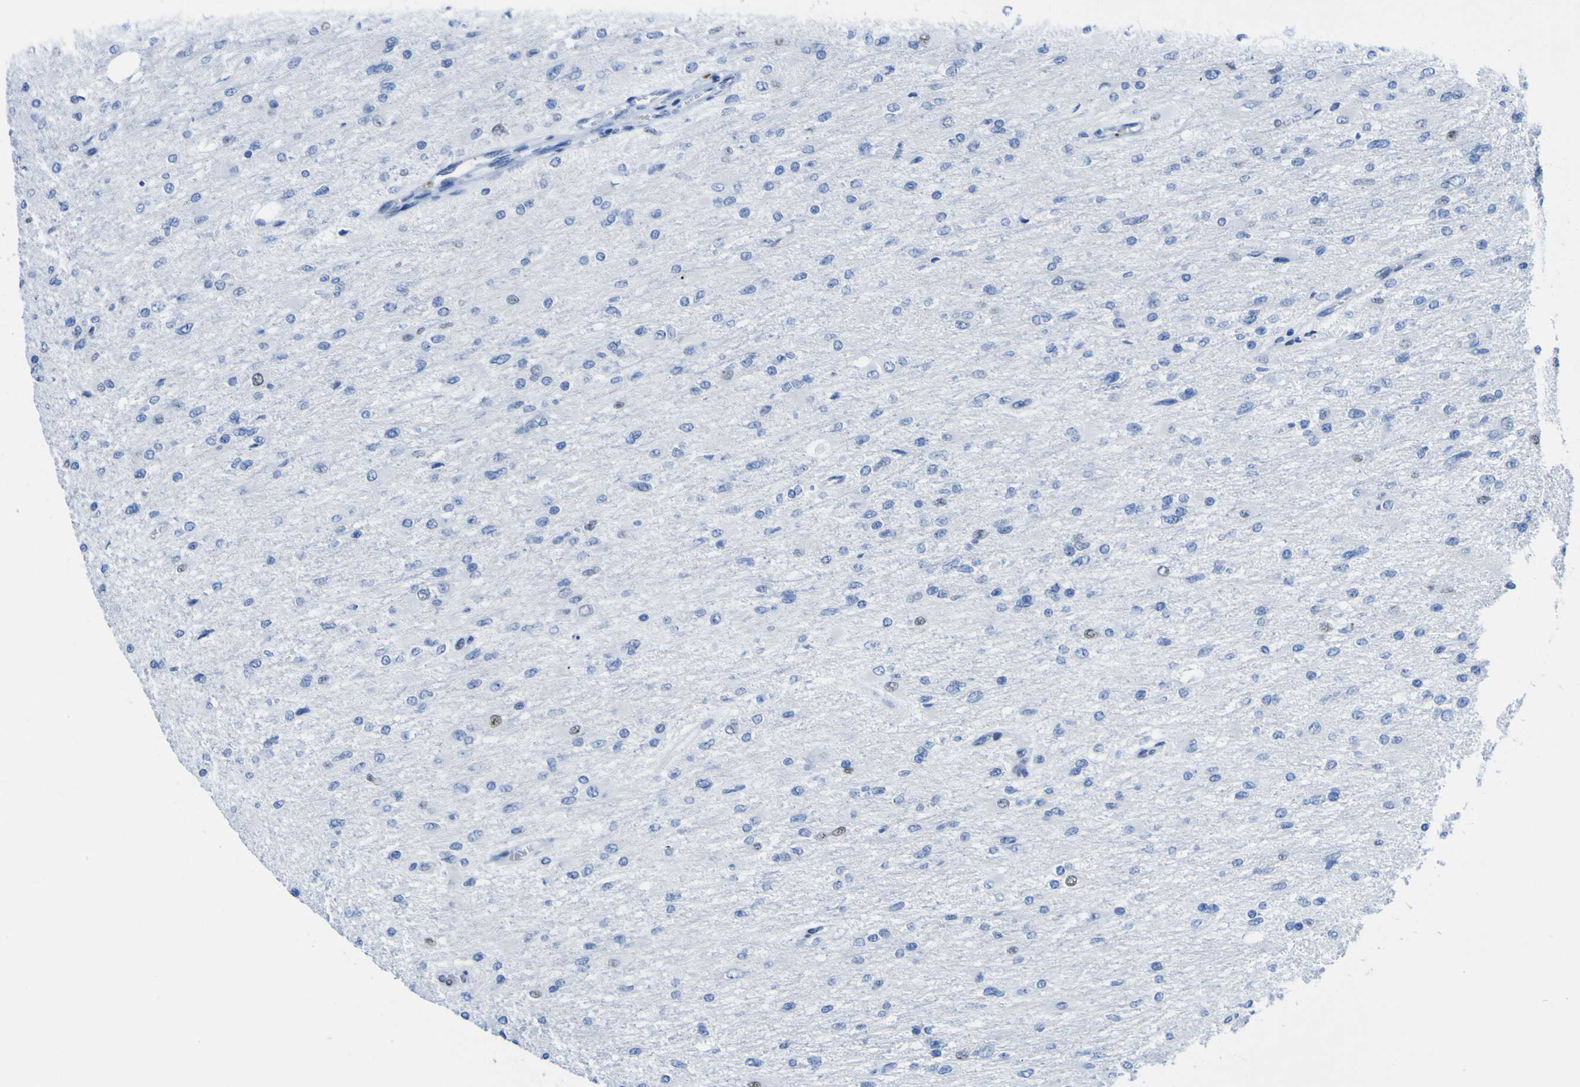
{"staining": {"intensity": "negative", "quantity": "none", "location": "none"}, "tissue": "glioma", "cell_type": "Tumor cells", "image_type": "cancer", "snomed": [{"axis": "morphology", "description": "Glioma, malignant, High grade"}, {"axis": "topography", "description": "Cerebral cortex"}], "caption": "High power microscopy micrograph of an immunohistochemistry (IHC) micrograph of malignant high-grade glioma, revealing no significant staining in tumor cells.", "gene": "DACH1", "patient": {"sex": "female", "age": 36}}